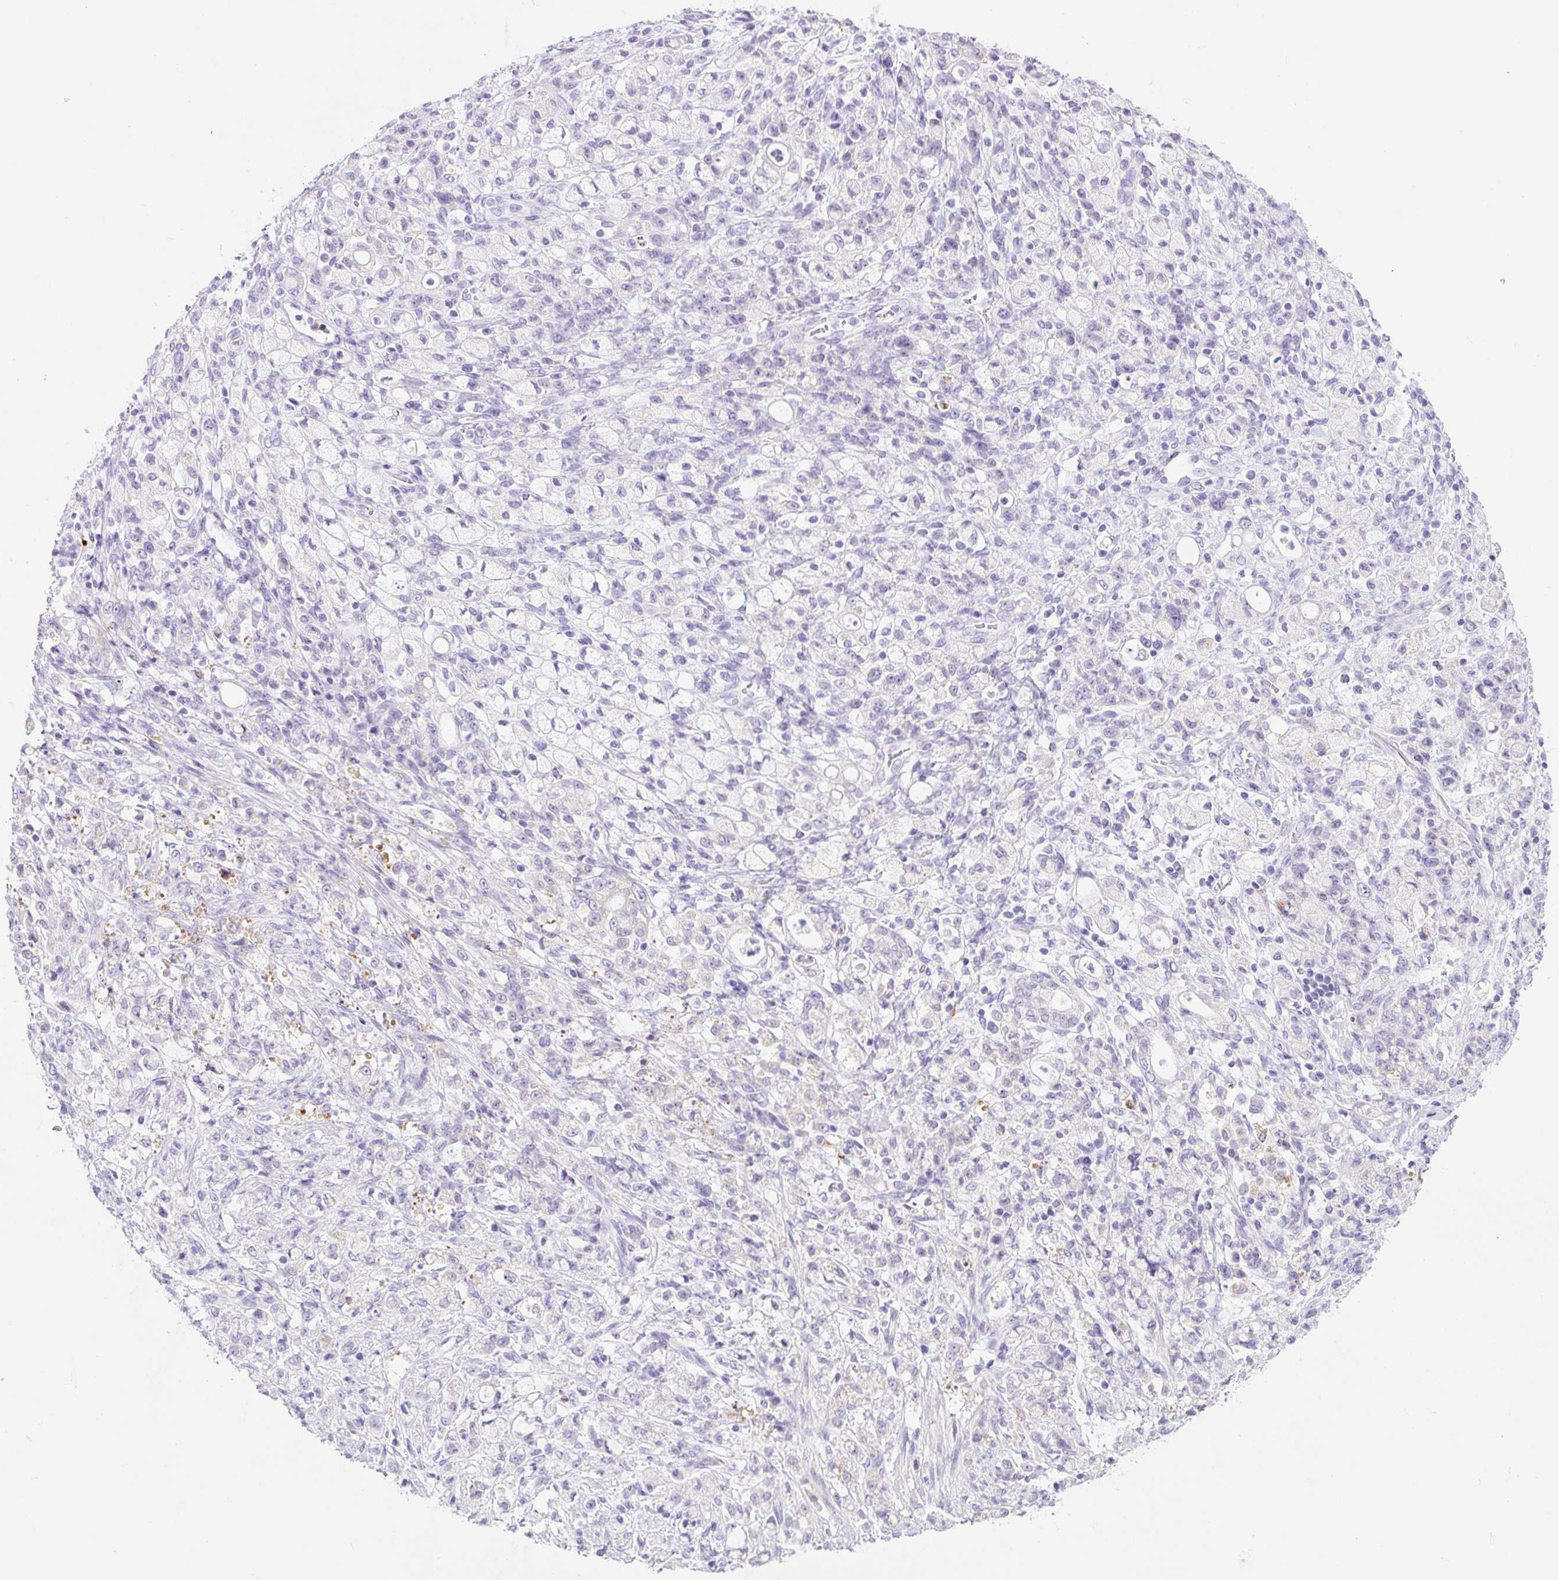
{"staining": {"intensity": "negative", "quantity": "none", "location": "none"}, "tissue": "stomach cancer", "cell_type": "Tumor cells", "image_type": "cancer", "snomed": [{"axis": "morphology", "description": "Adenocarcinoma, NOS"}, {"axis": "topography", "description": "Stomach"}], "caption": "A high-resolution photomicrograph shows IHC staining of adenocarcinoma (stomach), which displays no significant staining in tumor cells. (DAB immunohistochemistry with hematoxylin counter stain).", "gene": "NDST3", "patient": {"sex": "female", "age": 60}}